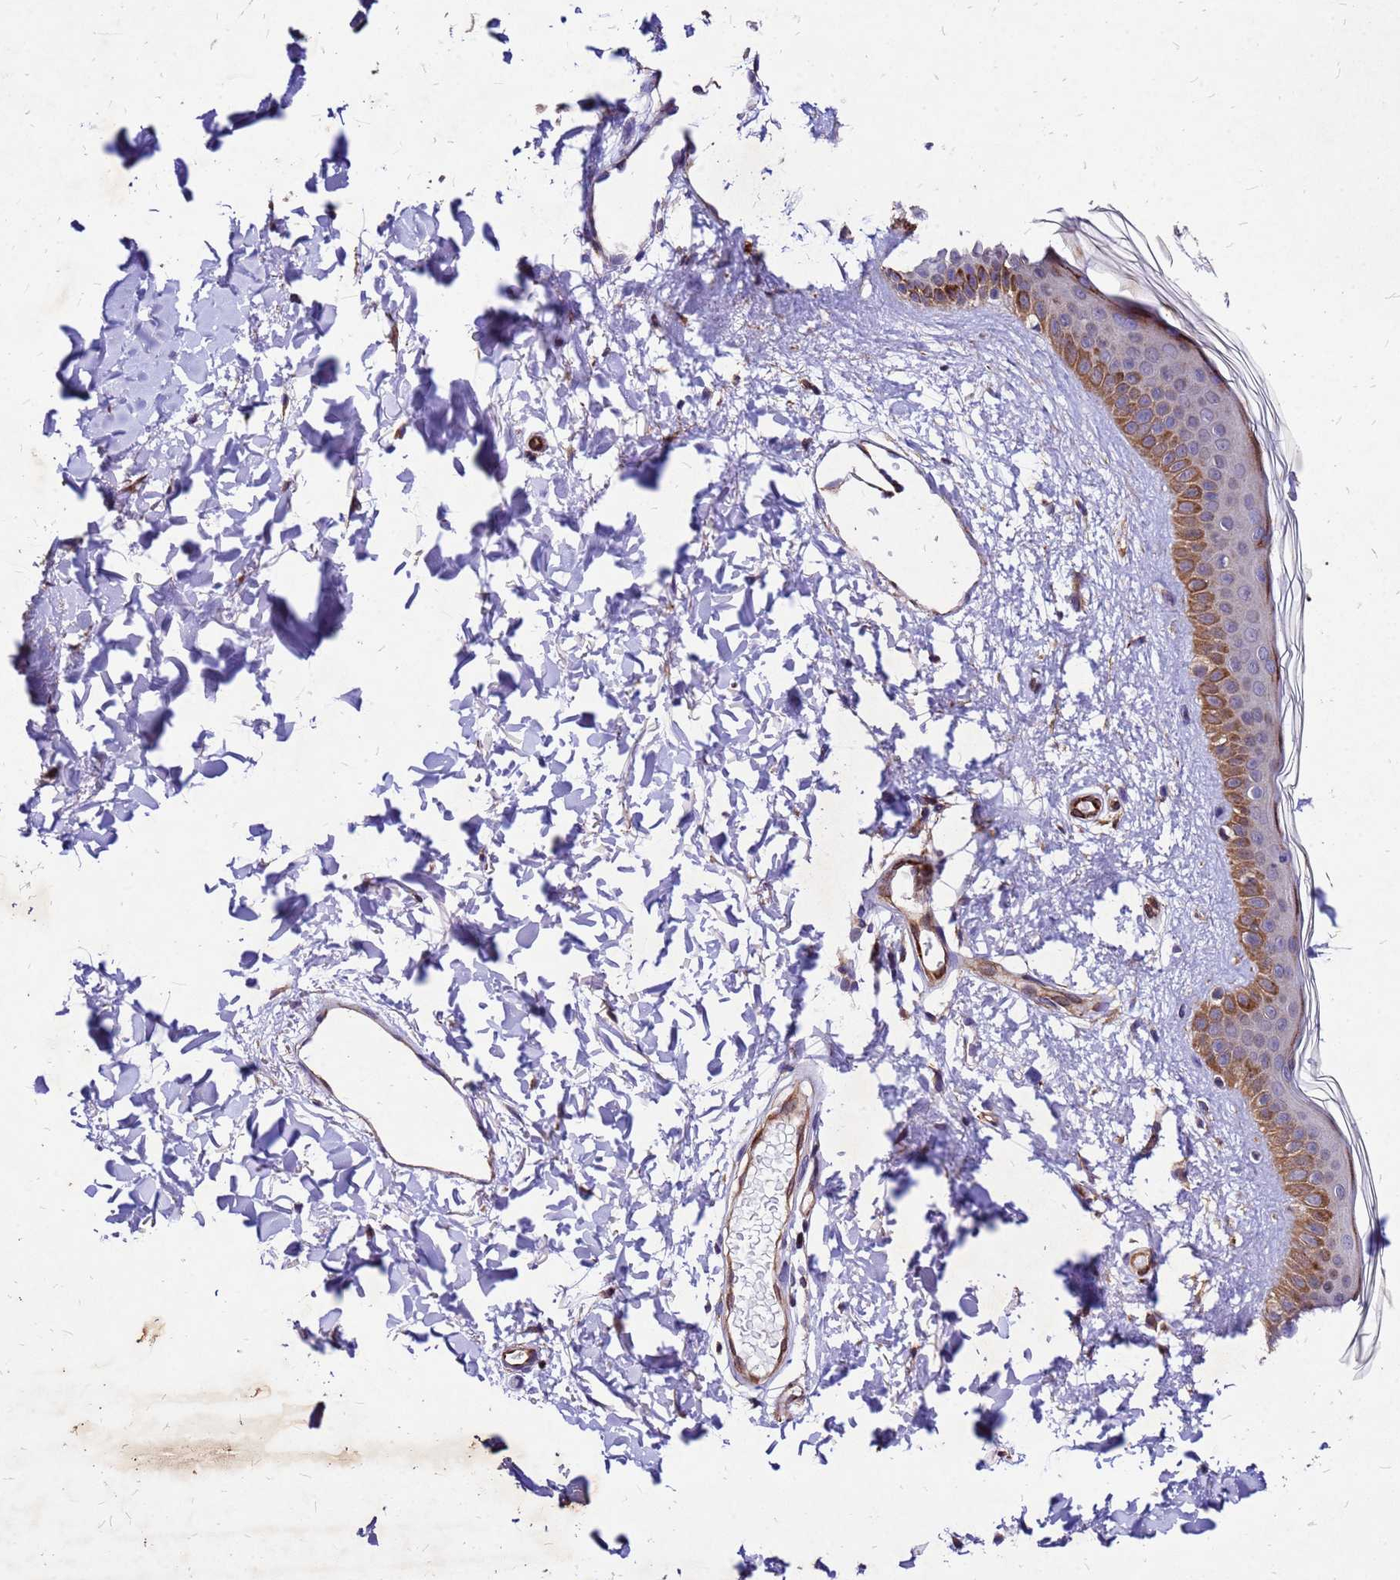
{"staining": {"intensity": "weak", "quantity": ">75%", "location": "cytoplasmic/membranous"}, "tissue": "skin", "cell_type": "Fibroblasts", "image_type": "normal", "snomed": [{"axis": "morphology", "description": "Normal tissue, NOS"}, {"axis": "topography", "description": "Skin"}], "caption": "Immunohistochemical staining of normal skin displays >75% levels of weak cytoplasmic/membranous protein positivity in approximately >75% of fibroblasts. The staining was performed using DAB to visualize the protein expression in brown, while the nuclei were stained in blue with hematoxylin (Magnification: 20x).", "gene": "DUSP23", "patient": {"sex": "female", "age": 58}}